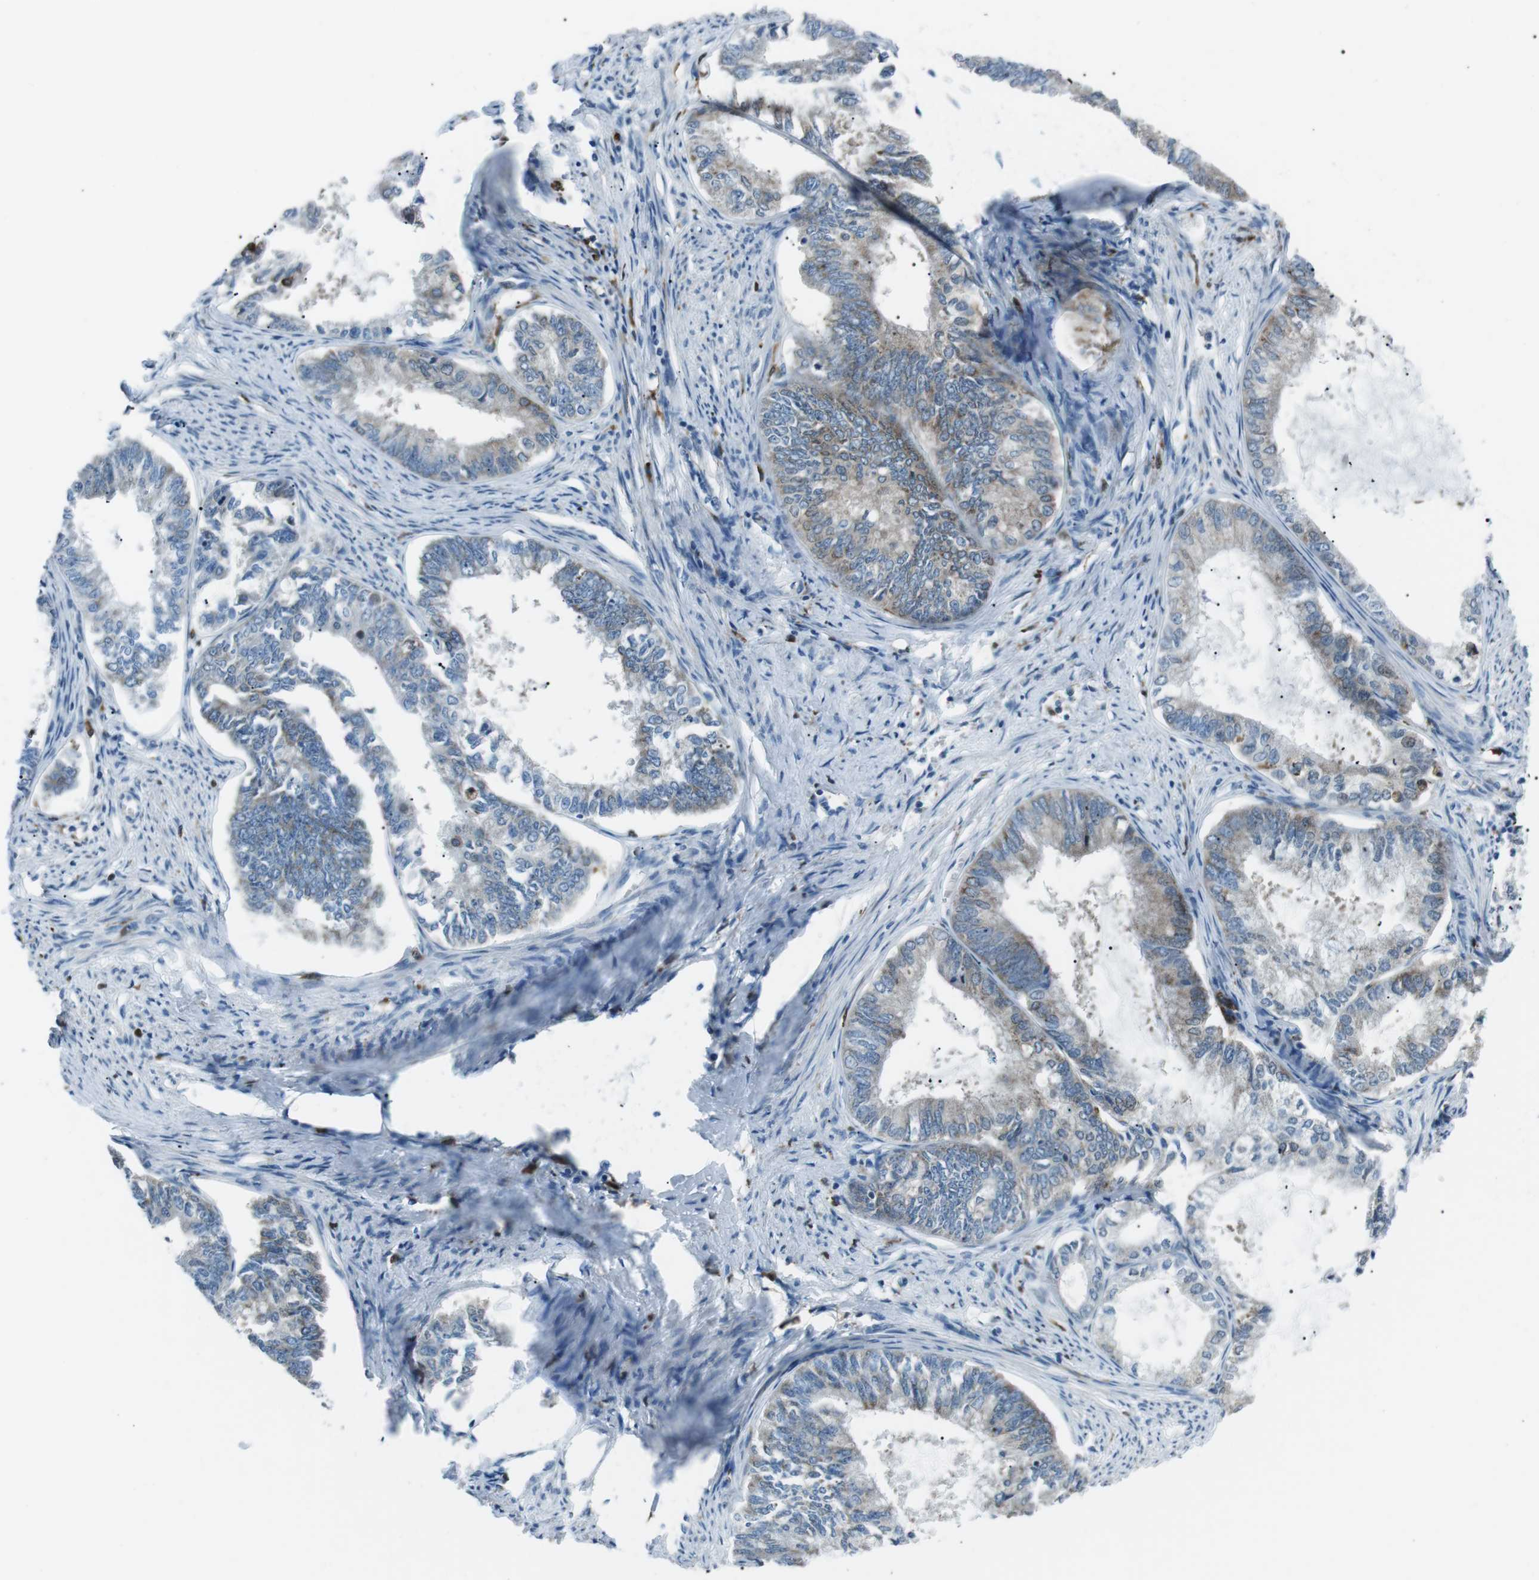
{"staining": {"intensity": "weak", "quantity": "<25%", "location": "cytoplasmic/membranous"}, "tissue": "endometrial cancer", "cell_type": "Tumor cells", "image_type": "cancer", "snomed": [{"axis": "morphology", "description": "Adenocarcinoma, NOS"}, {"axis": "topography", "description": "Endometrium"}], "caption": "High power microscopy histopathology image of an immunohistochemistry (IHC) image of adenocarcinoma (endometrial), revealing no significant positivity in tumor cells.", "gene": "BLNK", "patient": {"sex": "female", "age": 86}}